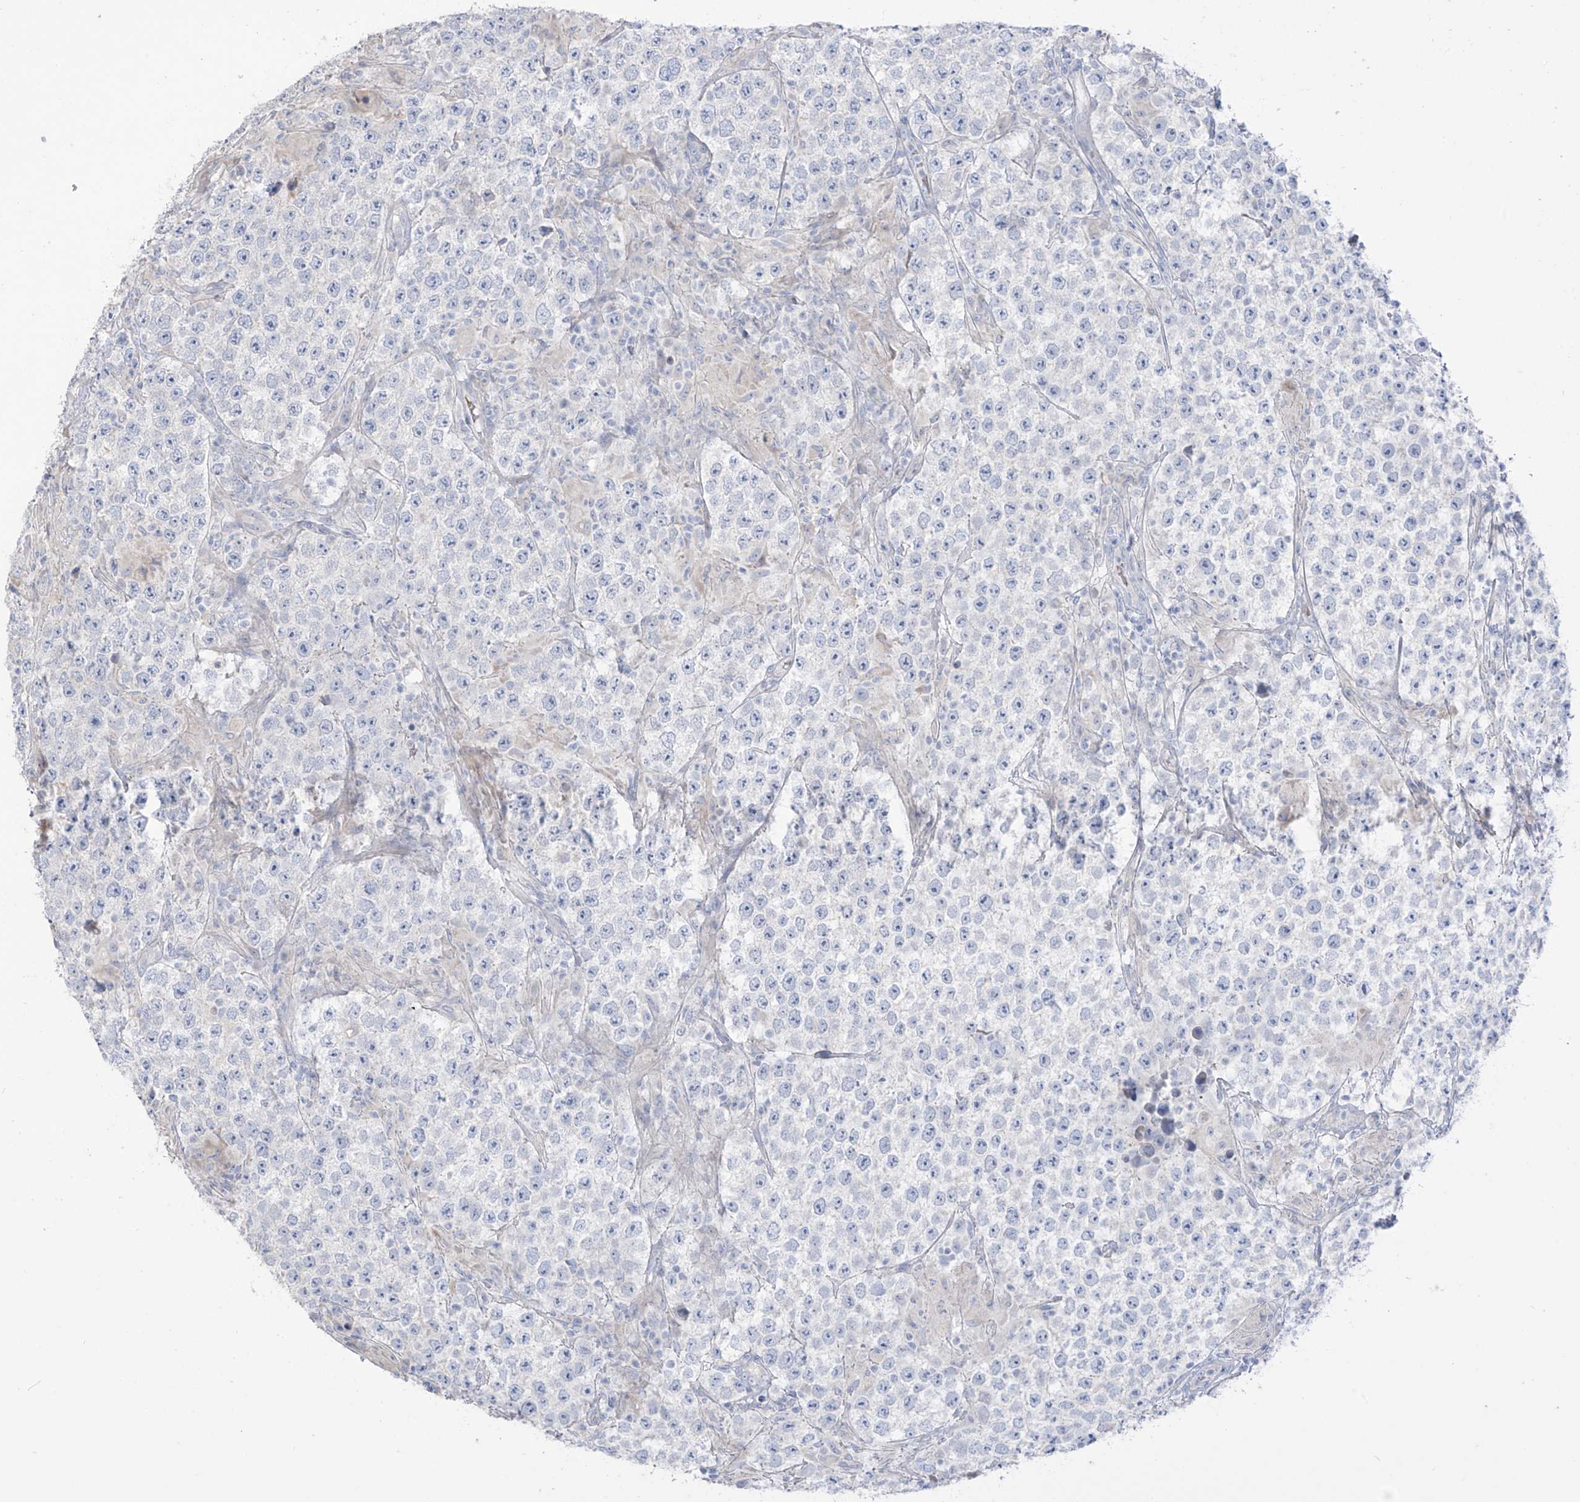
{"staining": {"intensity": "negative", "quantity": "none", "location": "none"}, "tissue": "testis cancer", "cell_type": "Tumor cells", "image_type": "cancer", "snomed": [{"axis": "morphology", "description": "Normal tissue, NOS"}, {"axis": "morphology", "description": "Urothelial carcinoma, High grade"}, {"axis": "morphology", "description": "Seminoma, NOS"}, {"axis": "morphology", "description": "Carcinoma, Embryonal, NOS"}, {"axis": "topography", "description": "Urinary bladder"}, {"axis": "topography", "description": "Testis"}], "caption": "IHC image of human urothelial carcinoma (high-grade) (testis) stained for a protein (brown), which reveals no expression in tumor cells.", "gene": "ASPRV1", "patient": {"sex": "male", "age": 41}}